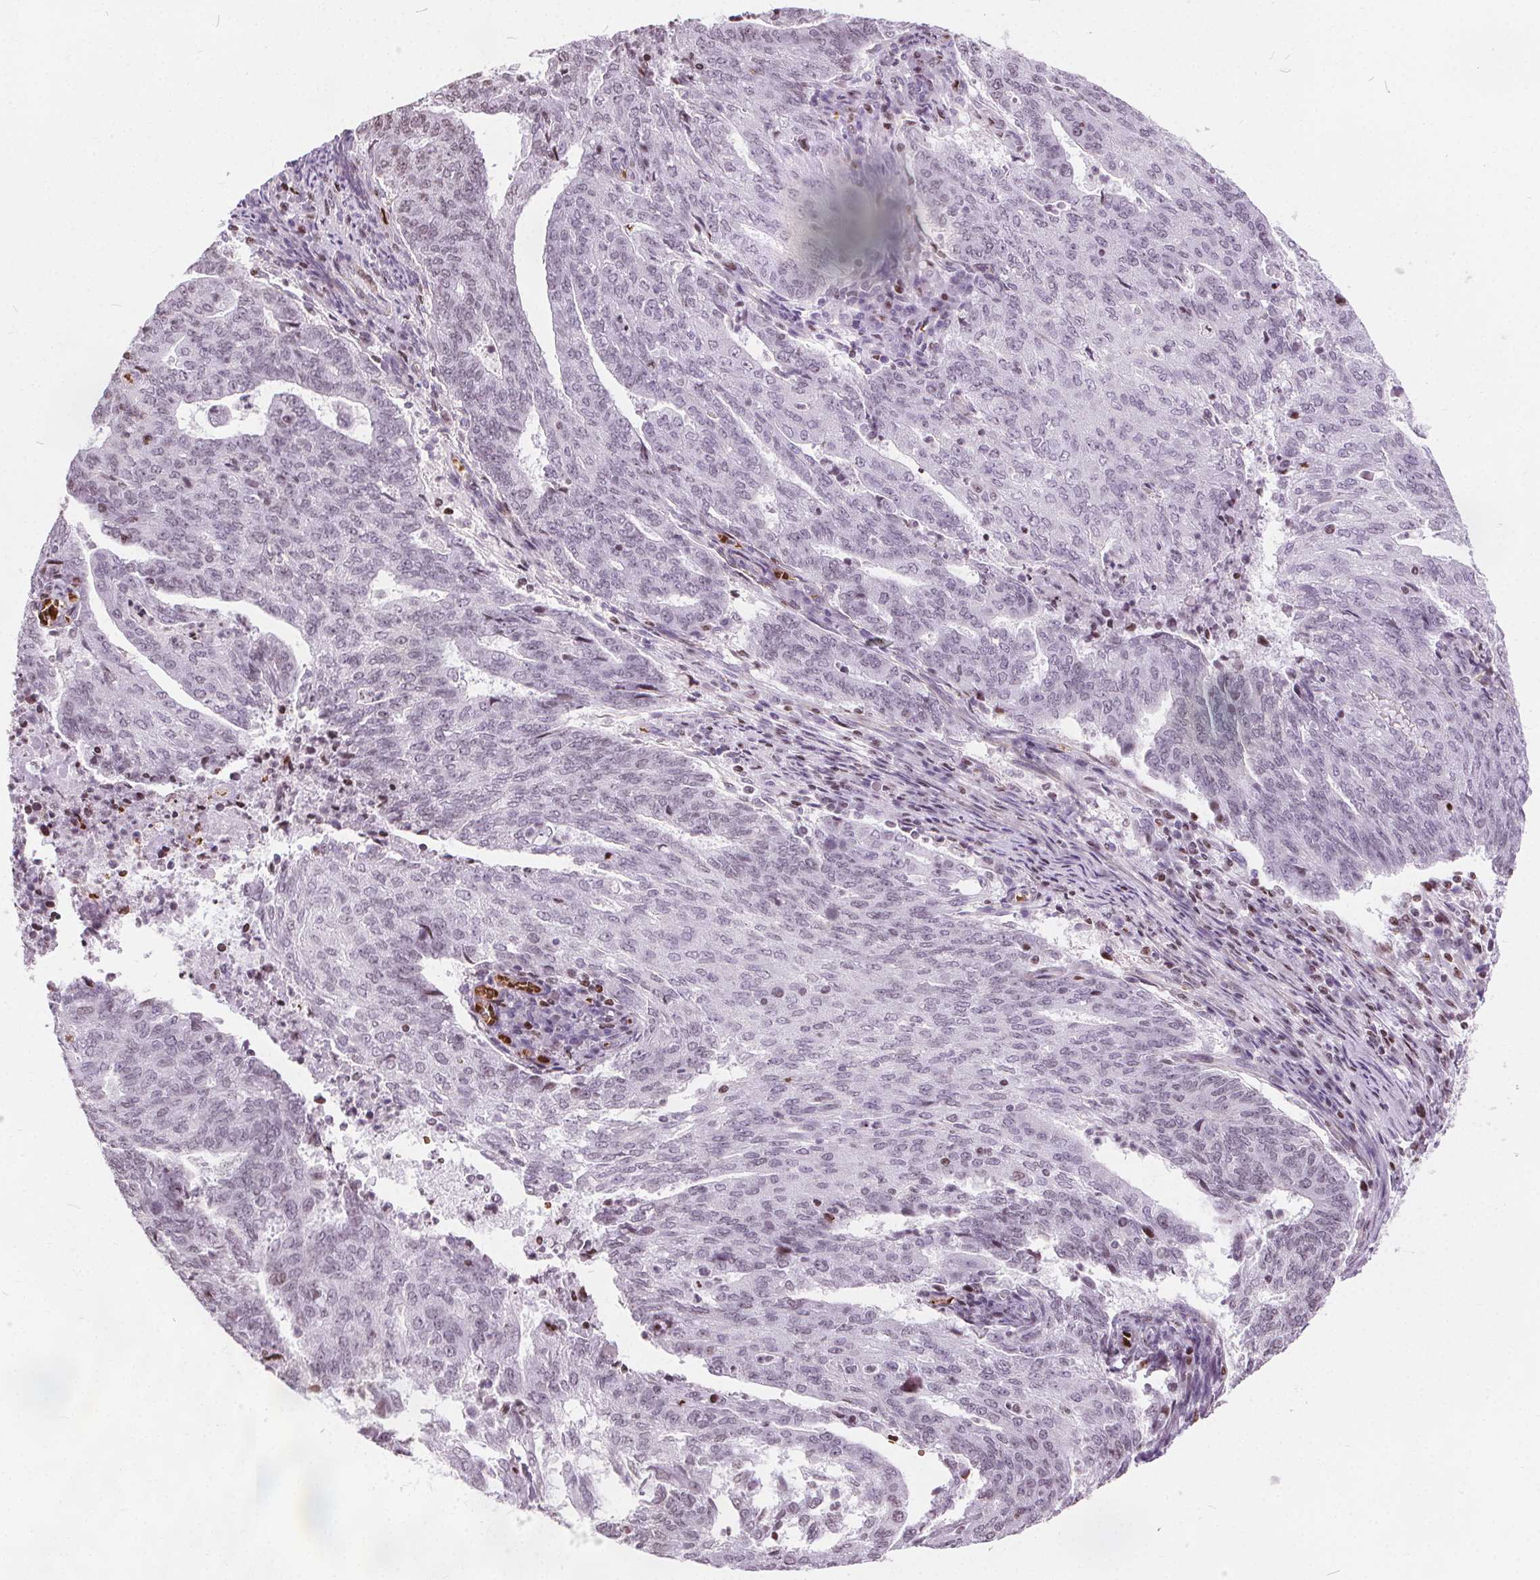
{"staining": {"intensity": "negative", "quantity": "none", "location": "none"}, "tissue": "endometrial cancer", "cell_type": "Tumor cells", "image_type": "cancer", "snomed": [{"axis": "morphology", "description": "Adenocarcinoma, NOS"}, {"axis": "topography", "description": "Endometrium"}], "caption": "Protein analysis of adenocarcinoma (endometrial) reveals no significant expression in tumor cells.", "gene": "ISLR2", "patient": {"sex": "female", "age": 82}}